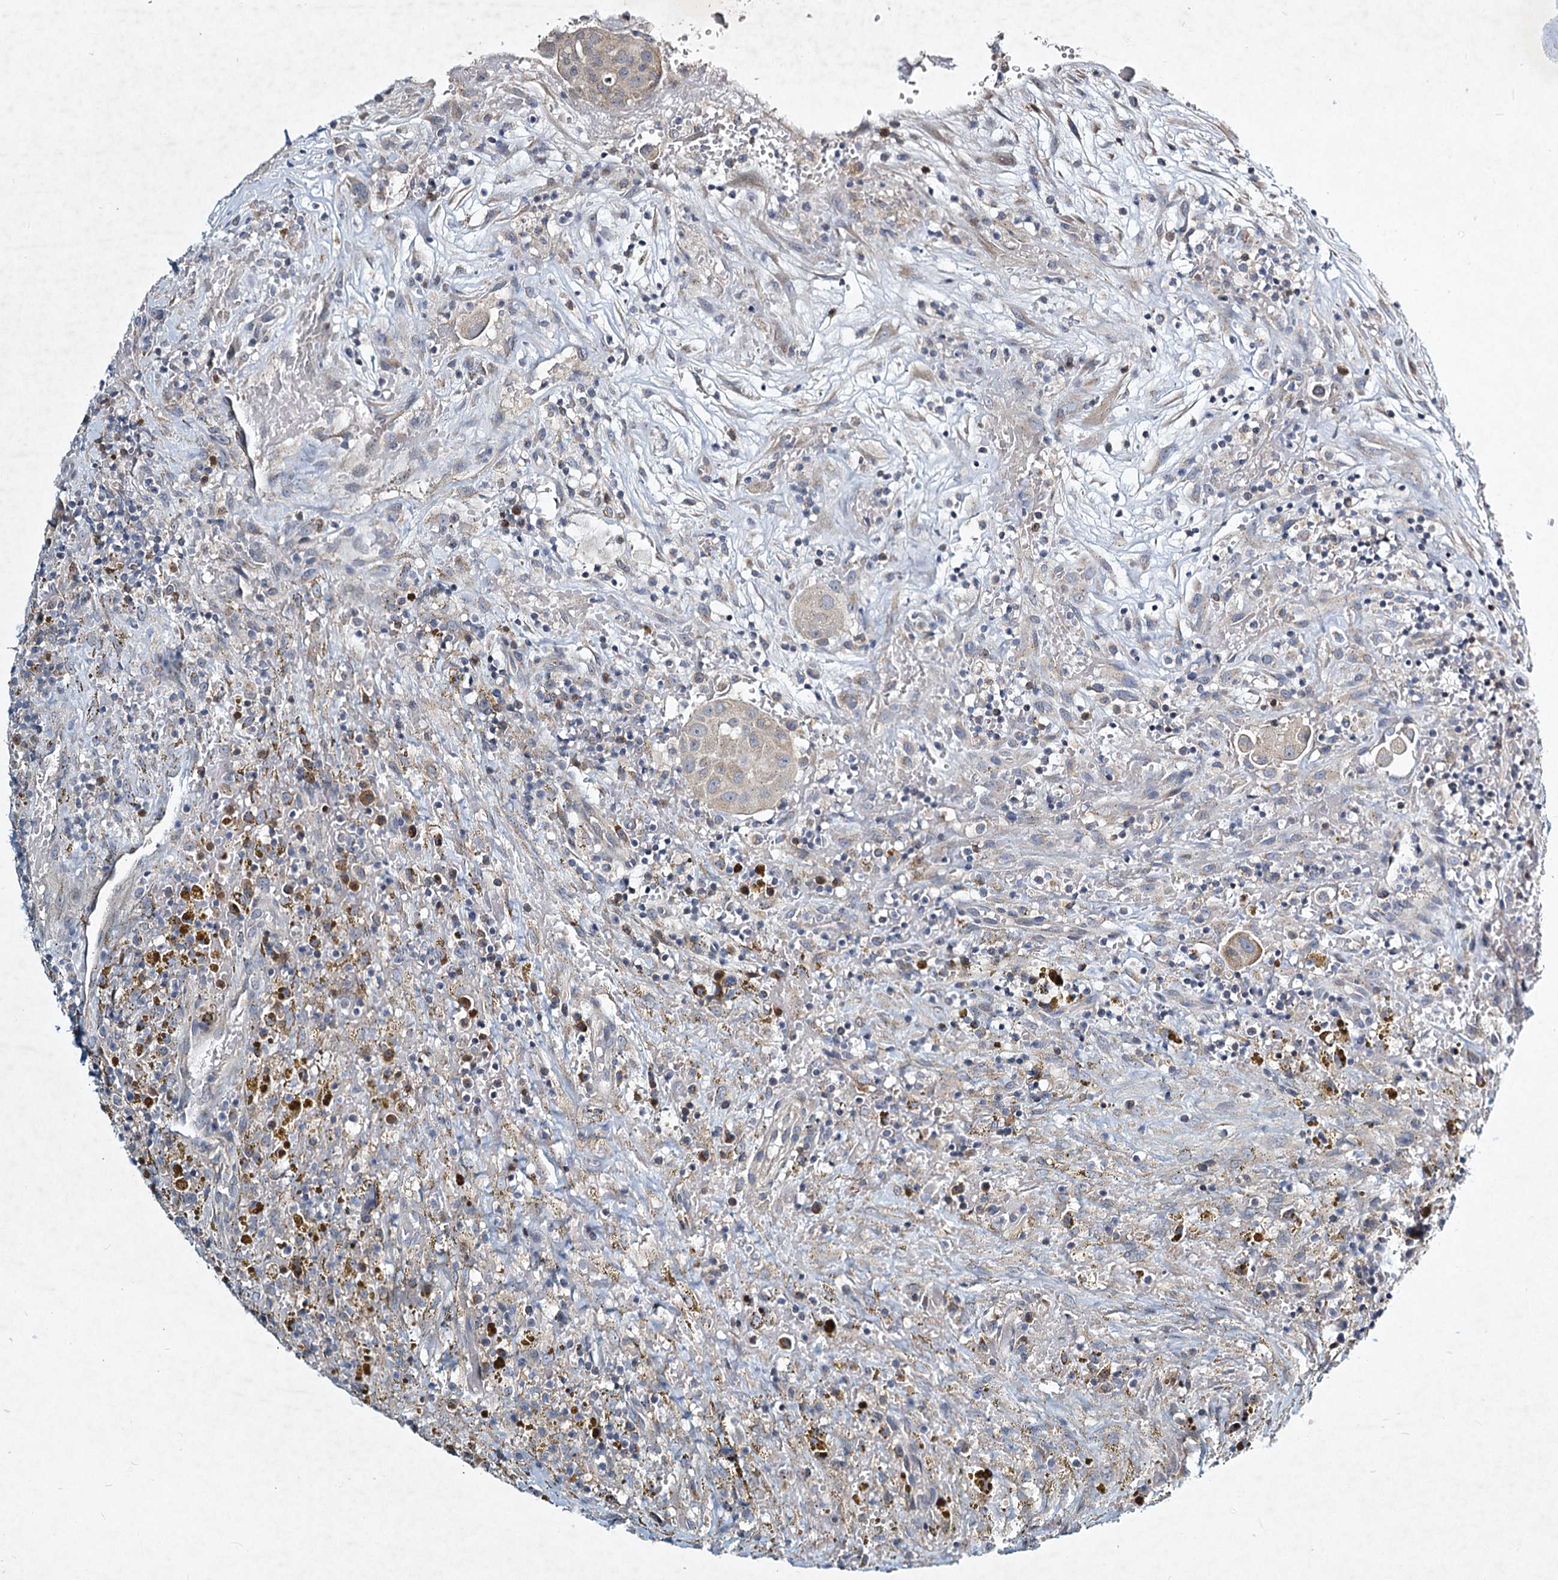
{"staining": {"intensity": "weak", "quantity": "<25%", "location": "cytoplasmic/membranous"}, "tissue": "thyroid cancer", "cell_type": "Tumor cells", "image_type": "cancer", "snomed": [{"axis": "morphology", "description": "Papillary adenocarcinoma, NOS"}, {"axis": "topography", "description": "Thyroid gland"}], "caption": "Tumor cells show no significant protein expression in thyroid cancer.", "gene": "STAP1", "patient": {"sex": "male", "age": 77}}